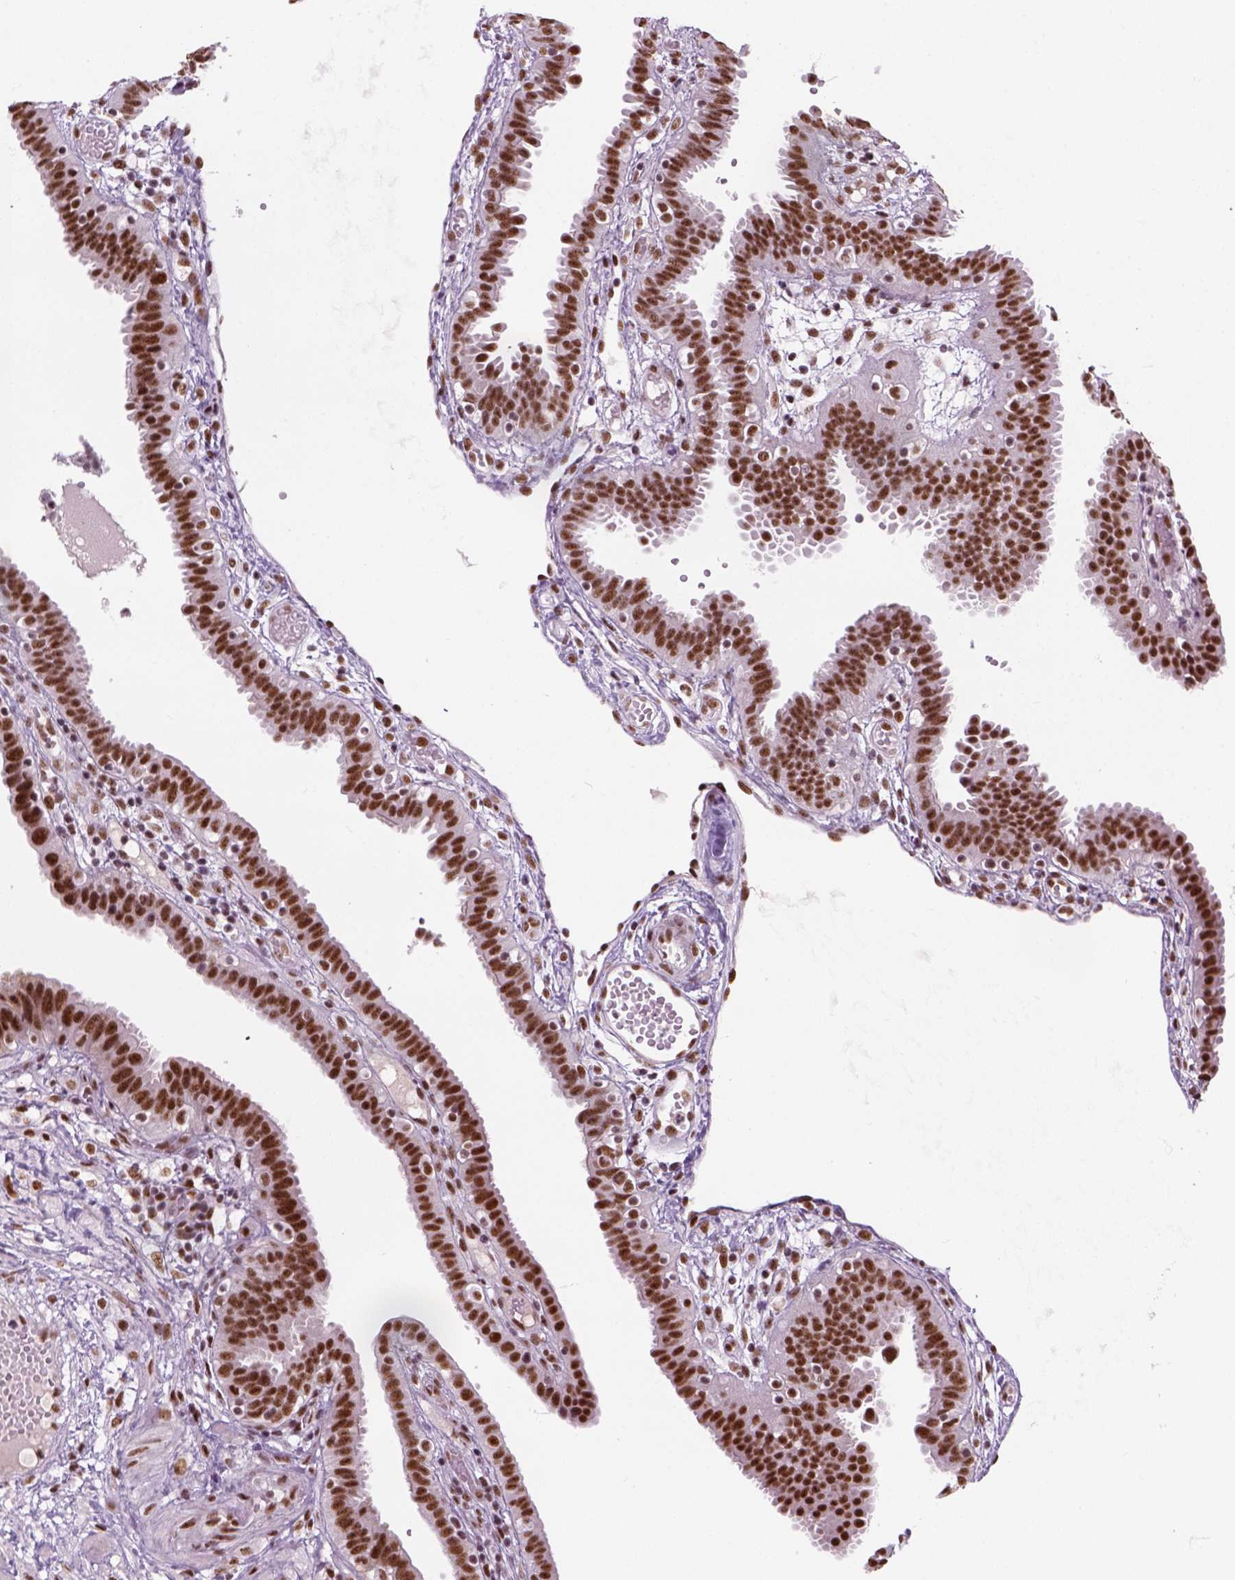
{"staining": {"intensity": "moderate", "quantity": ">75%", "location": "nuclear"}, "tissue": "fallopian tube", "cell_type": "Glandular cells", "image_type": "normal", "snomed": [{"axis": "morphology", "description": "Normal tissue, NOS"}, {"axis": "topography", "description": "Fallopian tube"}], "caption": "Brown immunohistochemical staining in unremarkable fallopian tube exhibits moderate nuclear staining in approximately >75% of glandular cells.", "gene": "GTF2F1", "patient": {"sex": "female", "age": 37}}